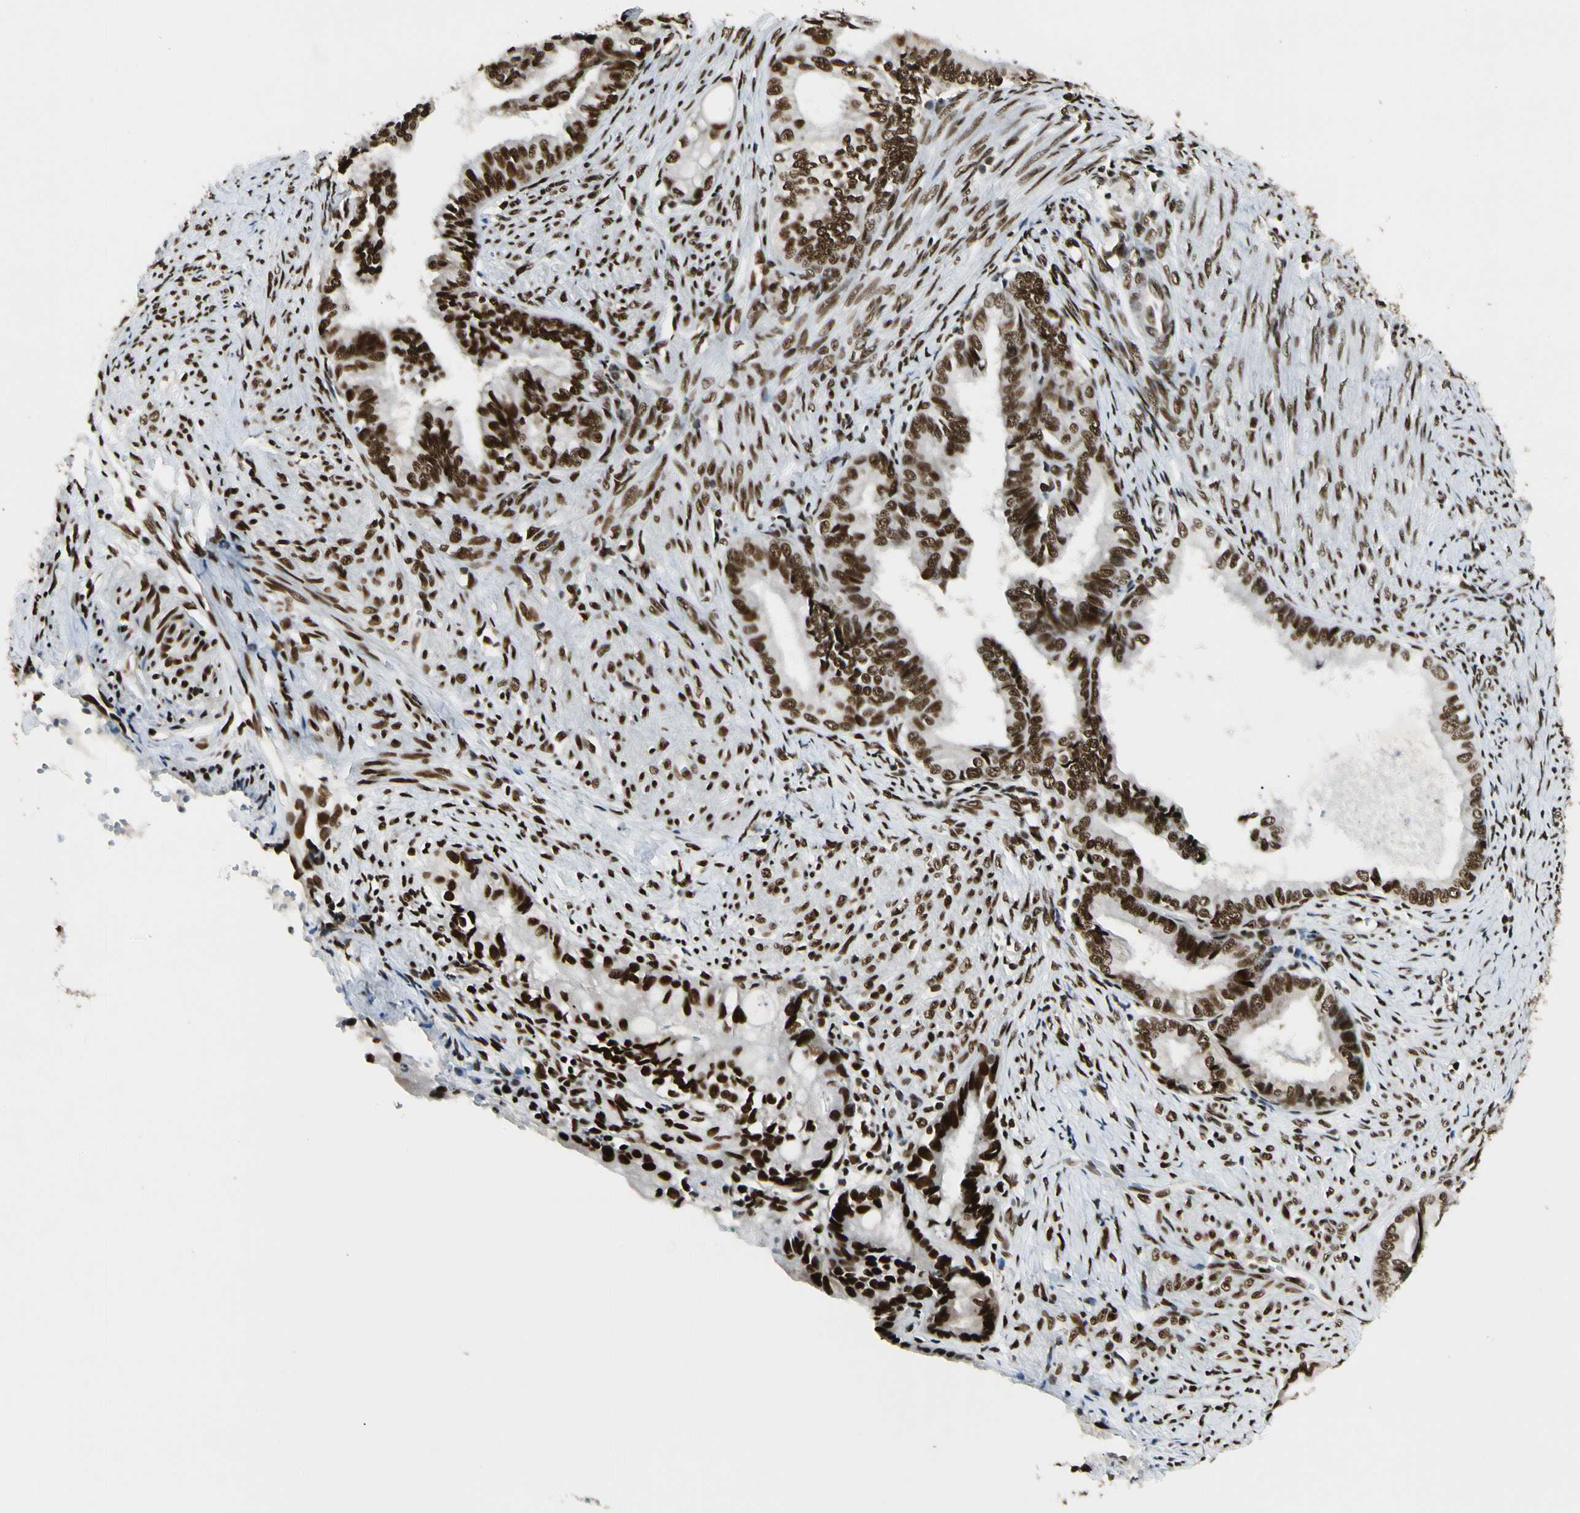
{"staining": {"intensity": "strong", "quantity": ">75%", "location": "nuclear"}, "tissue": "endometrial cancer", "cell_type": "Tumor cells", "image_type": "cancer", "snomed": [{"axis": "morphology", "description": "Adenocarcinoma, NOS"}, {"axis": "topography", "description": "Endometrium"}], "caption": "Endometrial cancer stained with a brown dye displays strong nuclear positive staining in approximately >75% of tumor cells.", "gene": "FUS", "patient": {"sex": "female", "age": 86}}